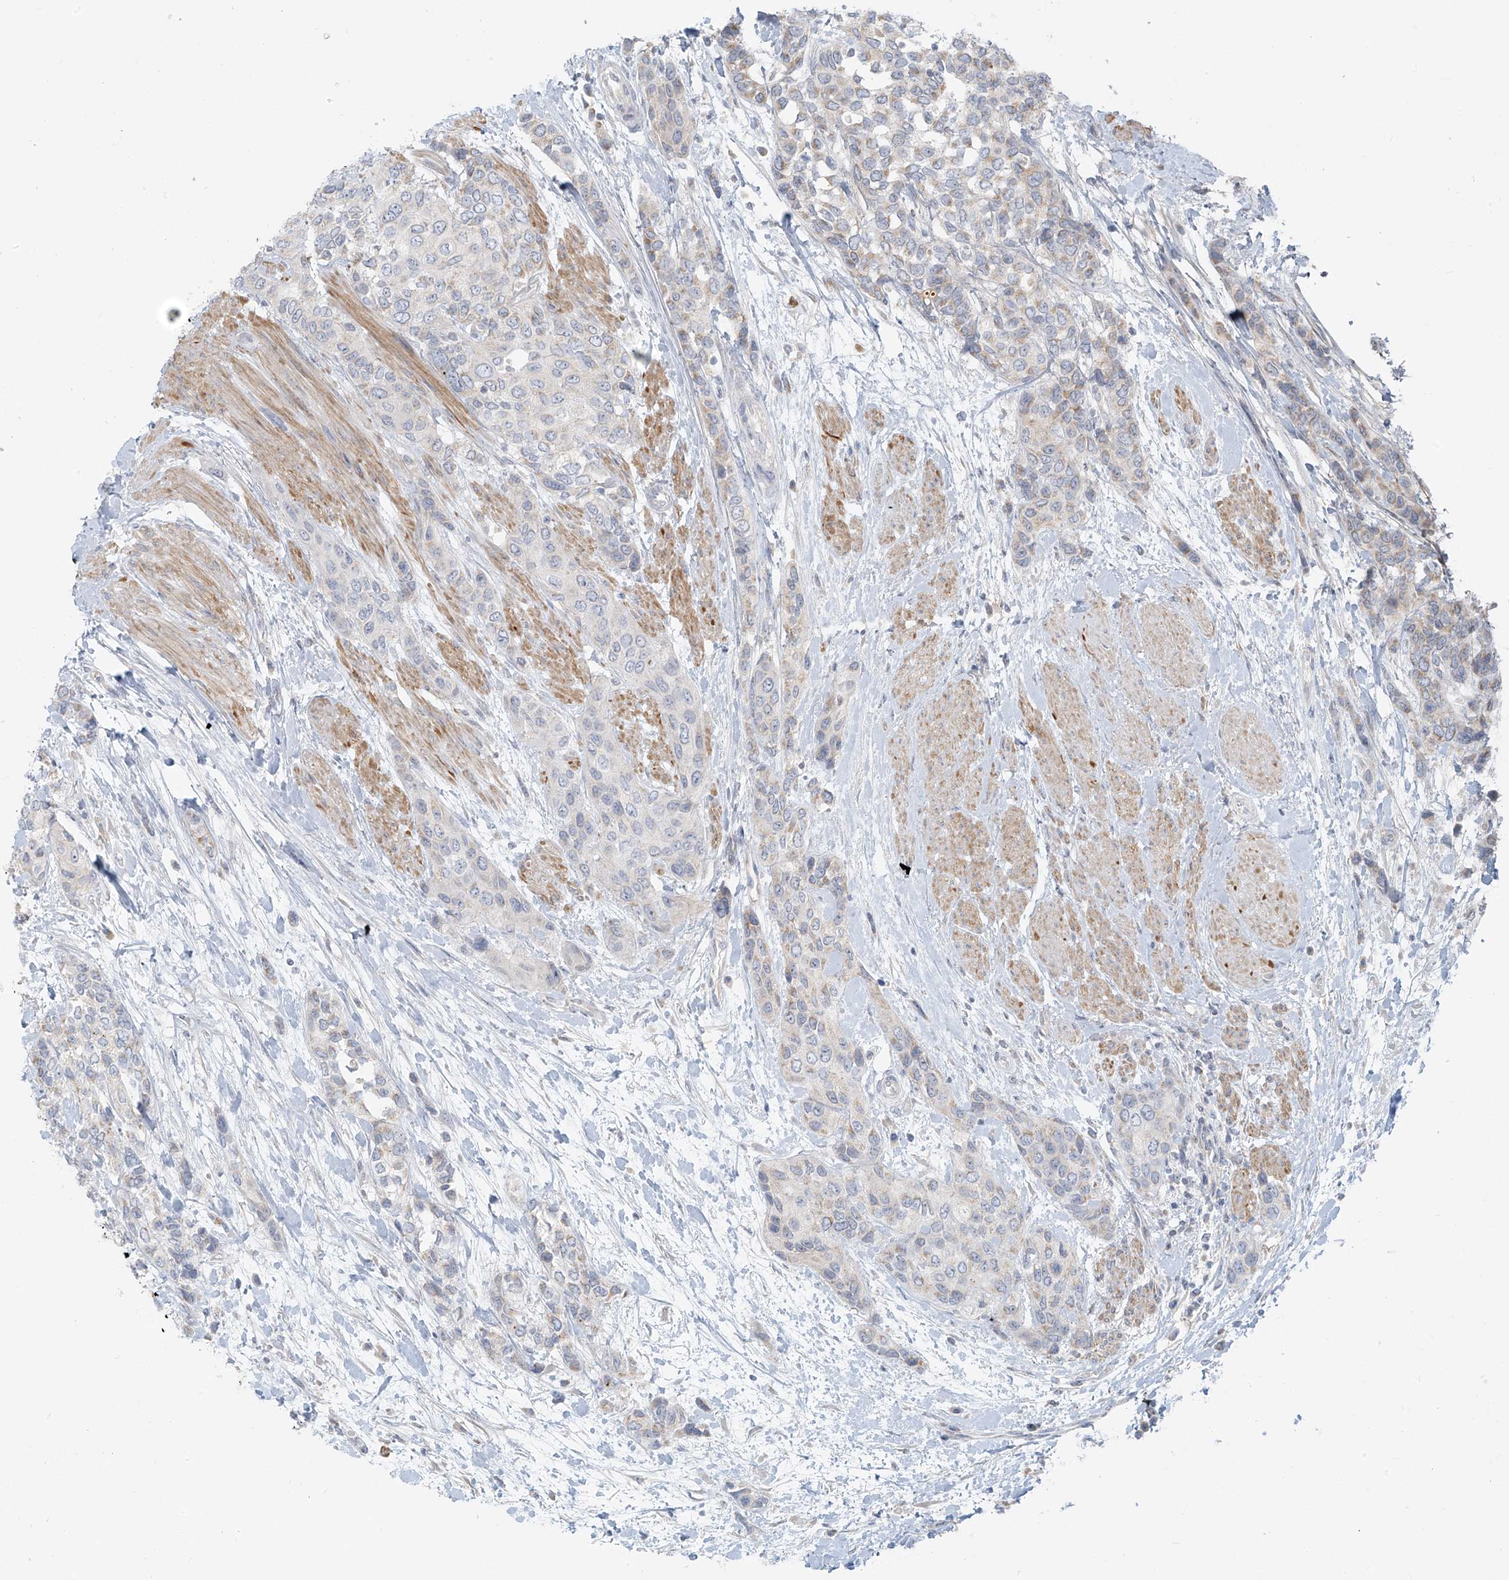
{"staining": {"intensity": "negative", "quantity": "none", "location": "none"}, "tissue": "urothelial cancer", "cell_type": "Tumor cells", "image_type": "cancer", "snomed": [{"axis": "morphology", "description": "Normal tissue, NOS"}, {"axis": "morphology", "description": "Urothelial carcinoma, High grade"}, {"axis": "topography", "description": "Vascular tissue"}, {"axis": "topography", "description": "Urinary bladder"}], "caption": "This is an immunohistochemistry (IHC) photomicrograph of human urothelial carcinoma (high-grade). There is no expression in tumor cells.", "gene": "UST", "patient": {"sex": "female", "age": 56}}